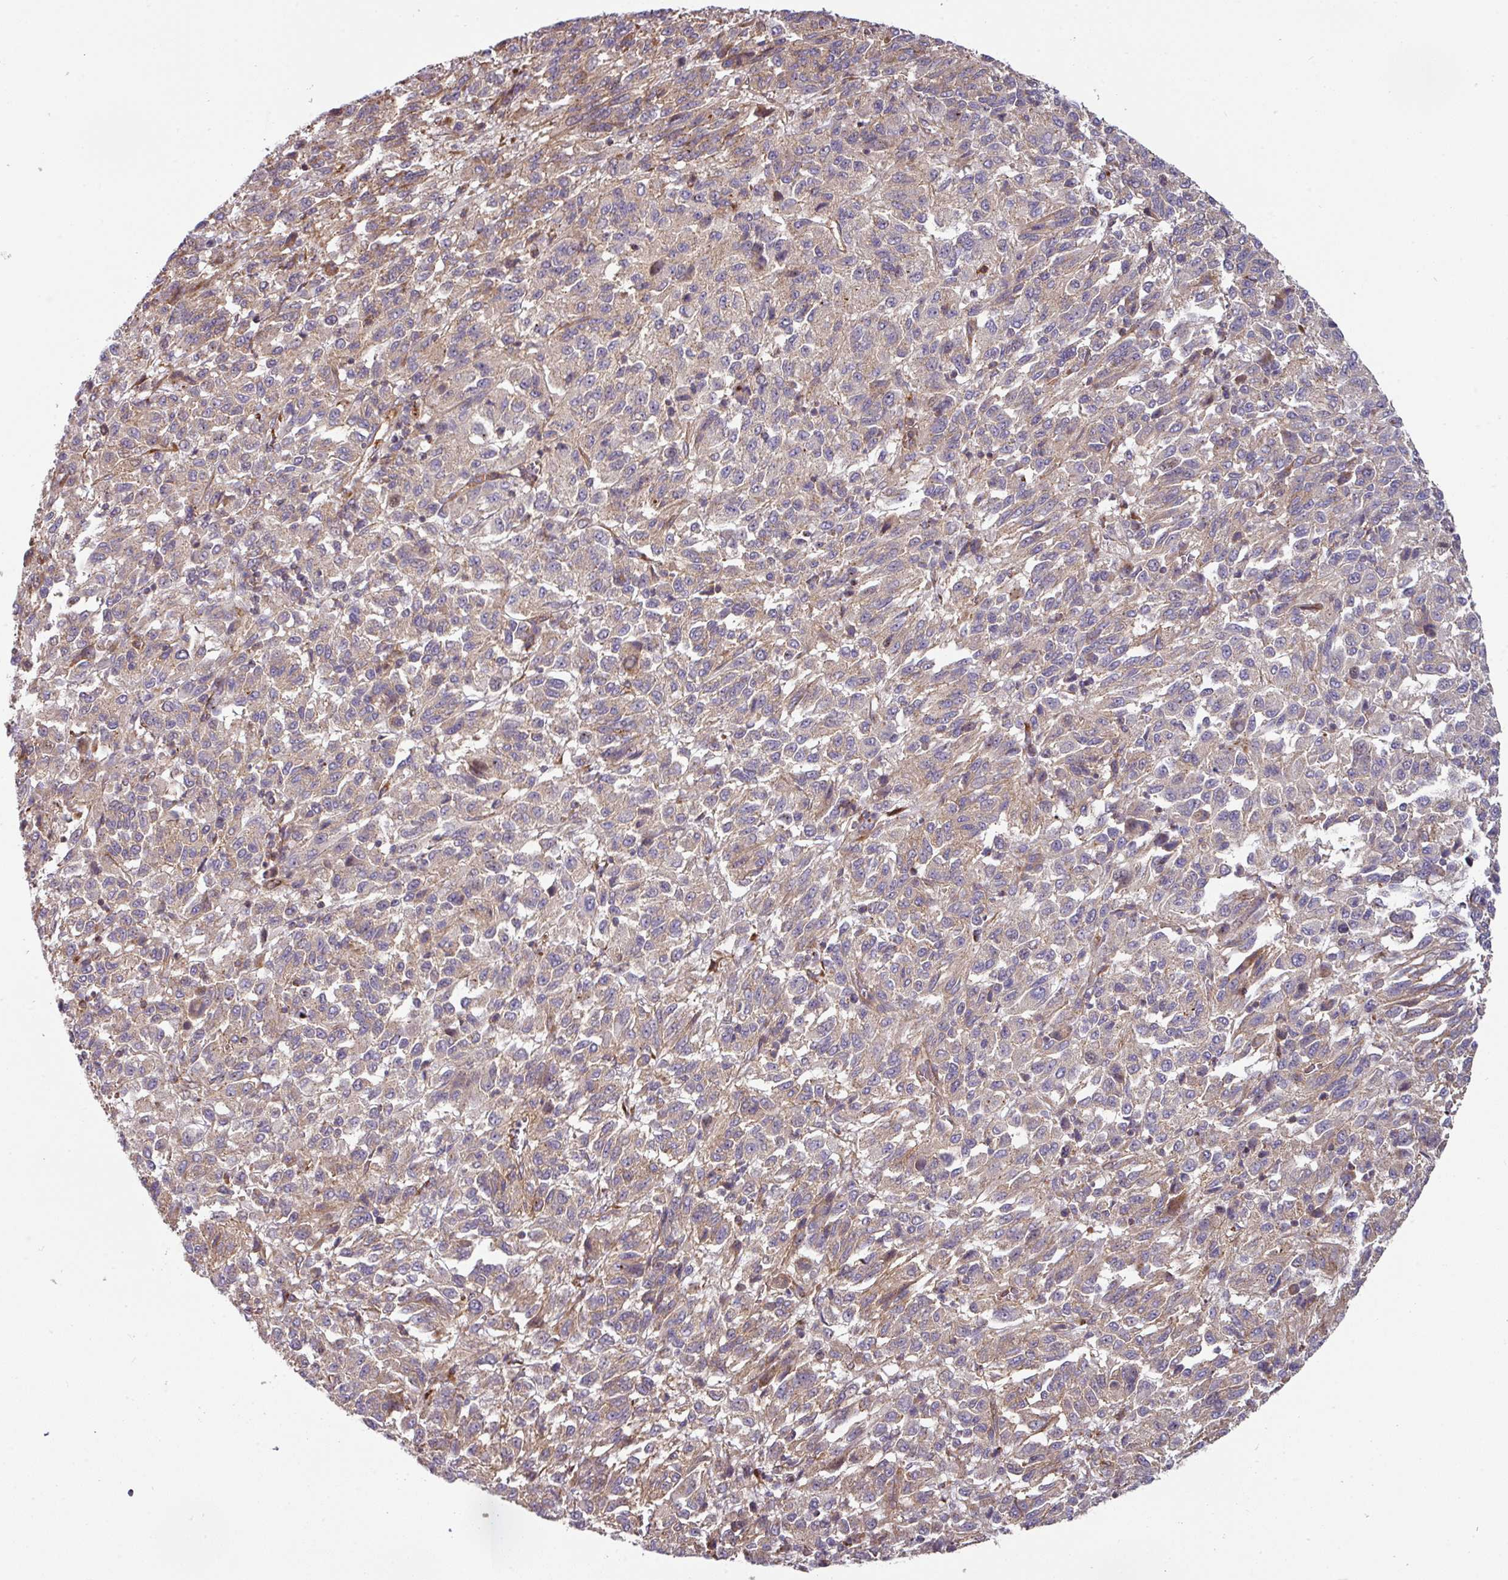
{"staining": {"intensity": "moderate", "quantity": "25%-75%", "location": "cytoplasmic/membranous"}, "tissue": "melanoma", "cell_type": "Tumor cells", "image_type": "cancer", "snomed": [{"axis": "morphology", "description": "Malignant melanoma, Metastatic site"}, {"axis": "topography", "description": "Lung"}], "caption": "Protein analysis of melanoma tissue displays moderate cytoplasmic/membranous expression in approximately 25%-75% of tumor cells.", "gene": "CASP2", "patient": {"sex": "male", "age": 64}}